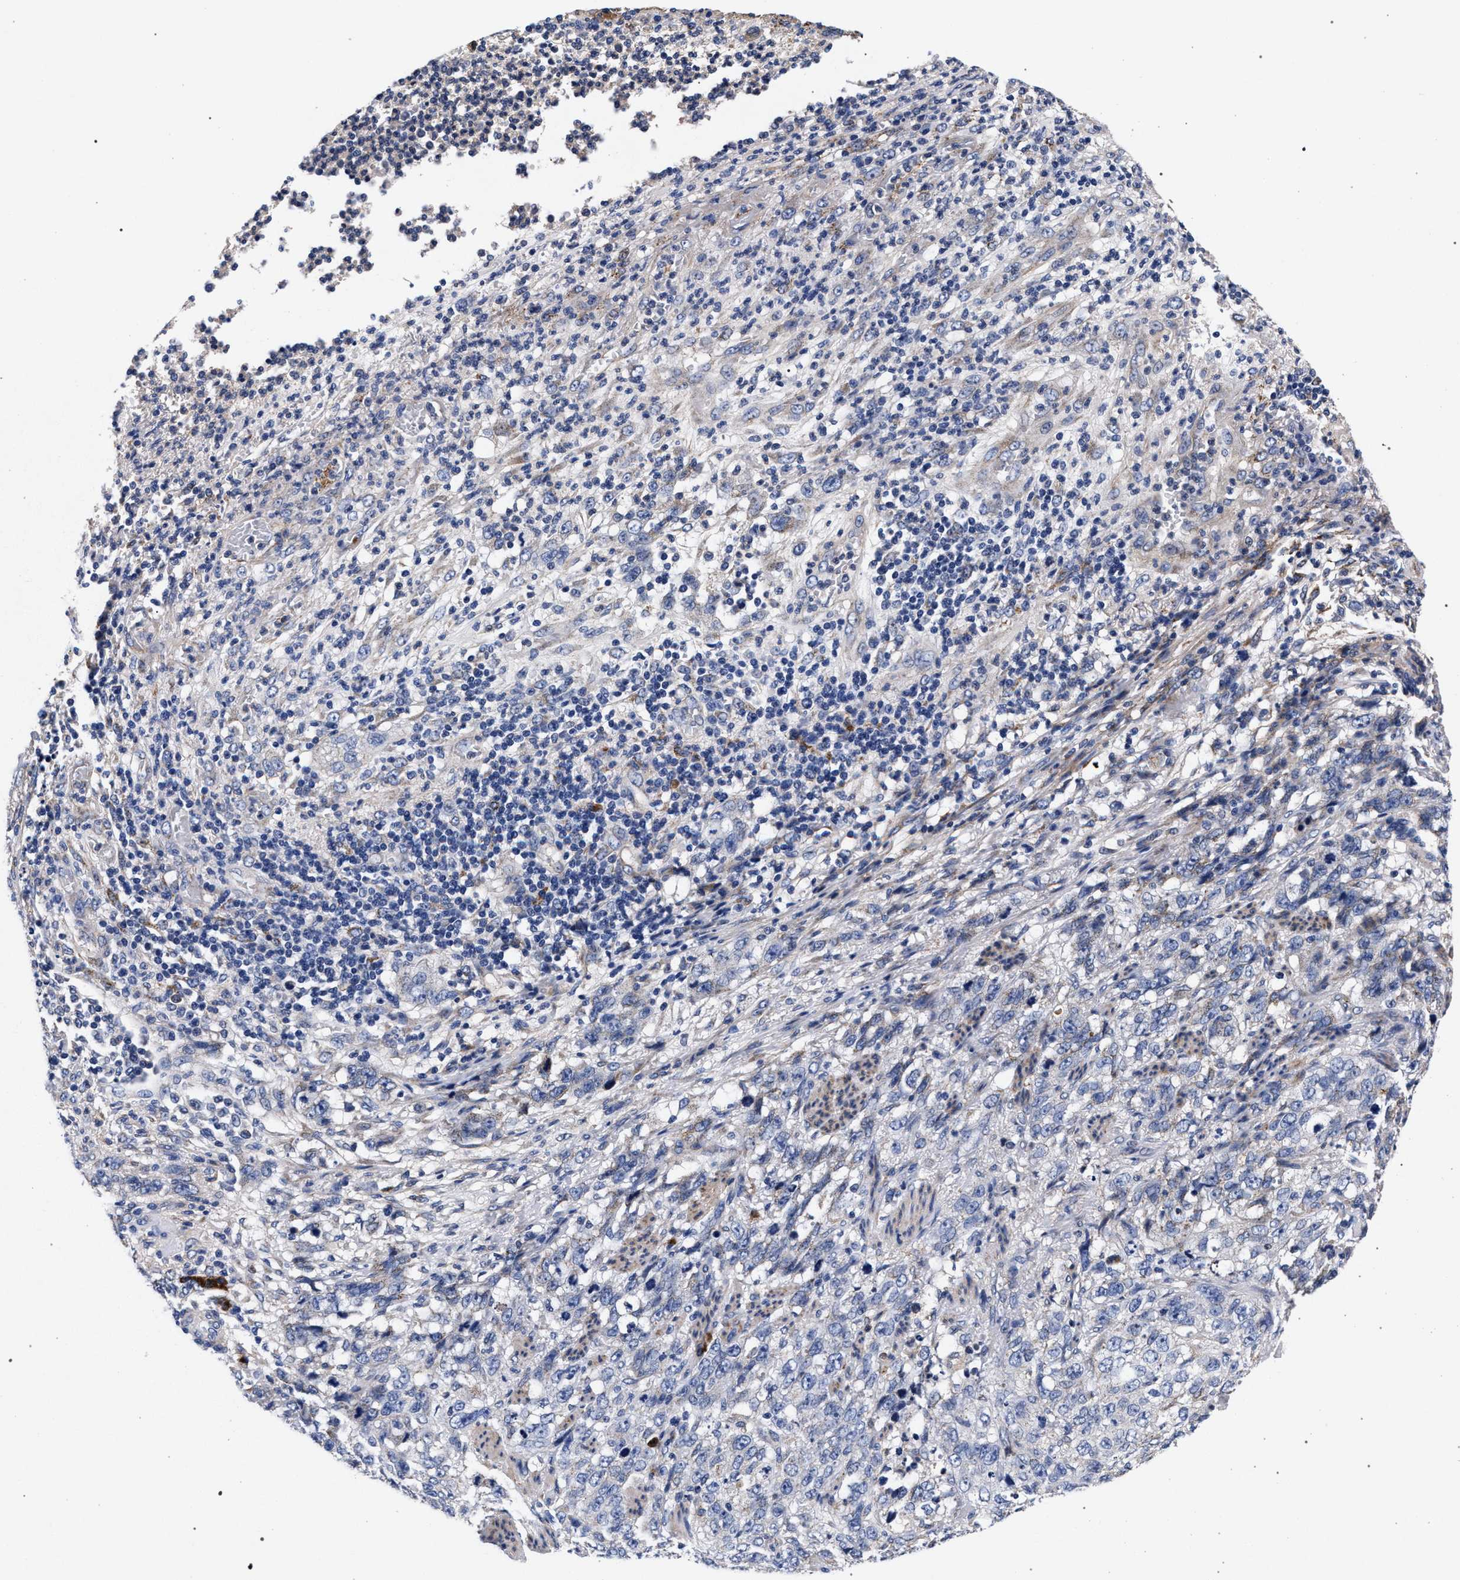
{"staining": {"intensity": "negative", "quantity": "none", "location": "none"}, "tissue": "stomach cancer", "cell_type": "Tumor cells", "image_type": "cancer", "snomed": [{"axis": "morphology", "description": "Adenocarcinoma, NOS"}, {"axis": "topography", "description": "Stomach"}], "caption": "An immunohistochemistry (IHC) image of stomach adenocarcinoma is shown. There is no staining in tumor cells of stomach adenocarcinoma.", "gene": "ACOX1", "patient": {"sex": "male", "age": 48}}